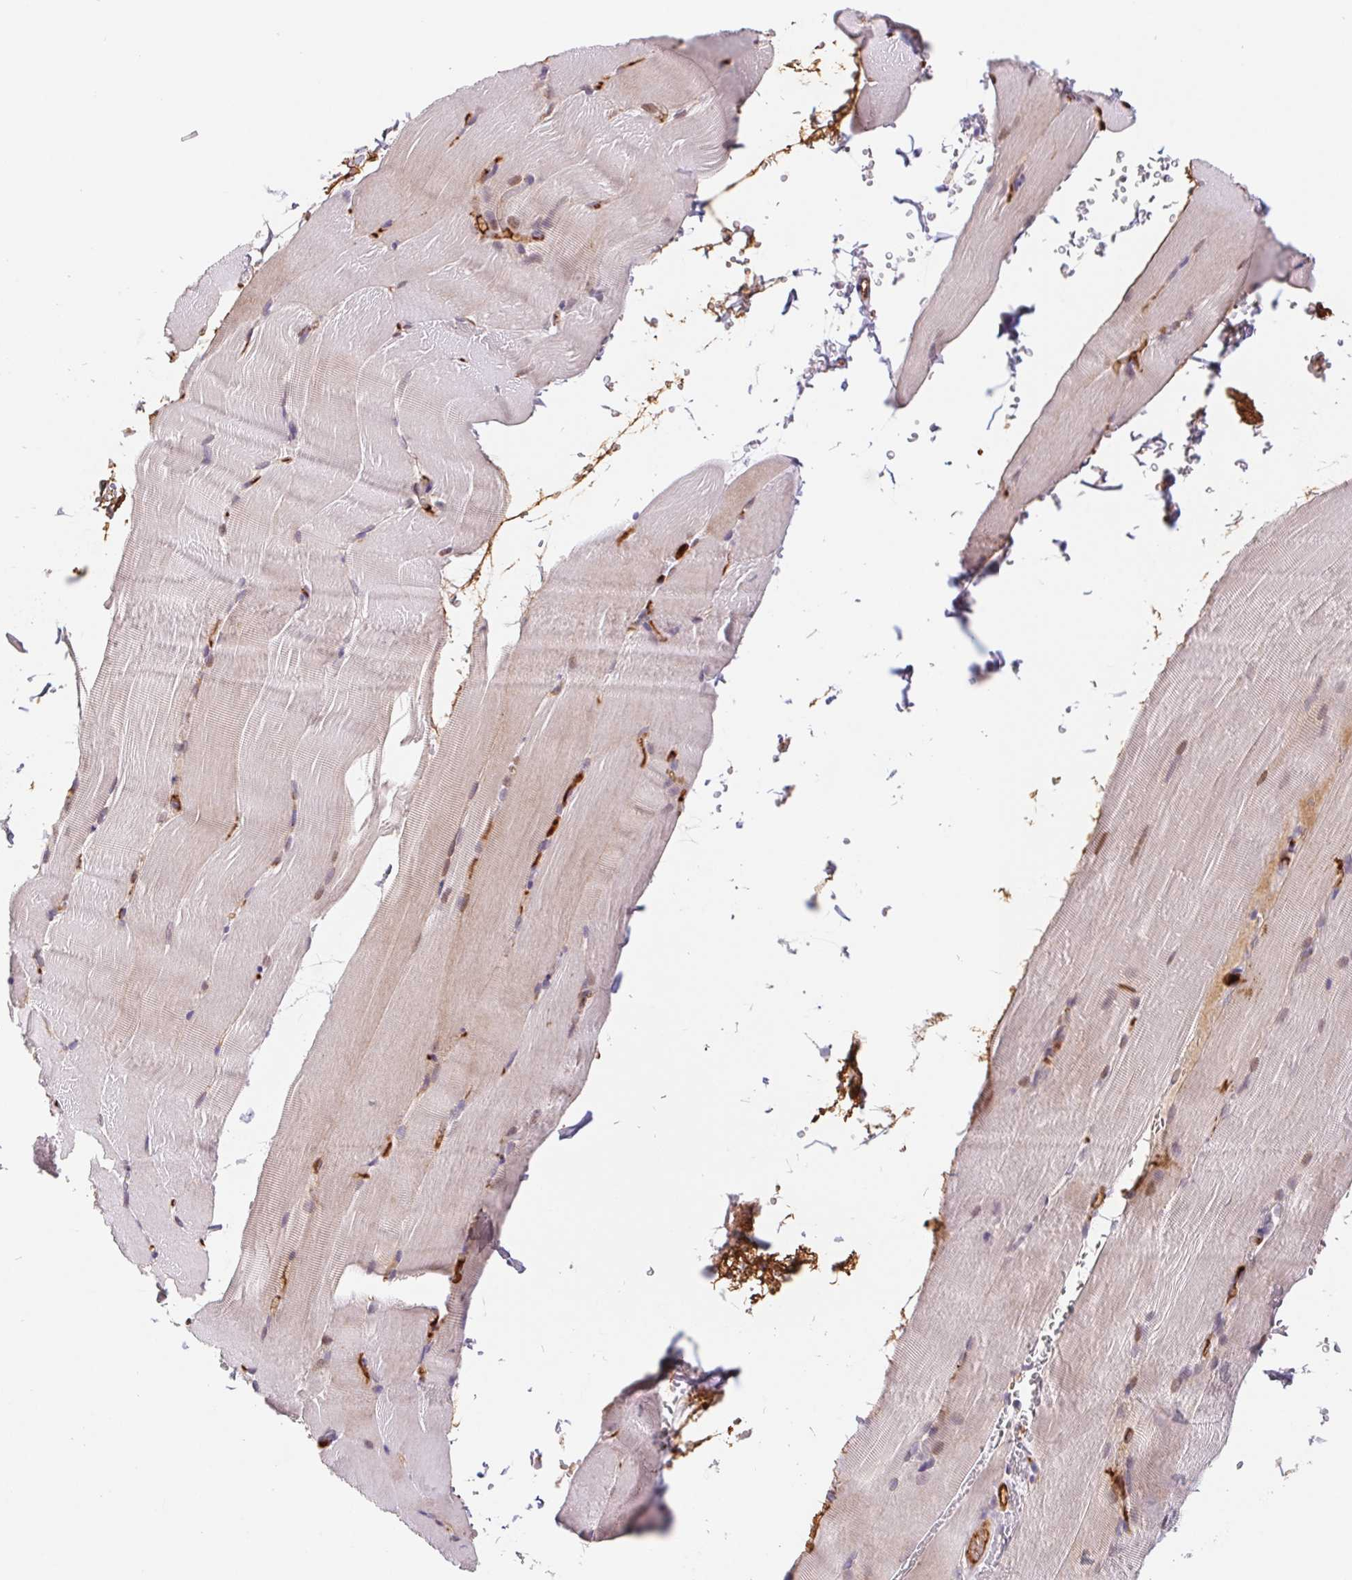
{"staining": {"intensity": "weak", "quantity": "<25%", "location": "cytoplasmic/membranous"}, "tissue": "skeletal muscle", "cell_type": "Myocytes", "image_type": "normal", "snomed": [{"axis": "morphology", "description": "Normal tissue, NOS"}, {"axis": "topography", "description": "Skeletal muscle"}], "caption": "A high-resolution image shows immunohistochemistry (IHC) staining of normal skeletal muscle, which displays no significant staining in myocytes.", "gene": "EMC6", "patient": {"sex": "female", "age": 37}}